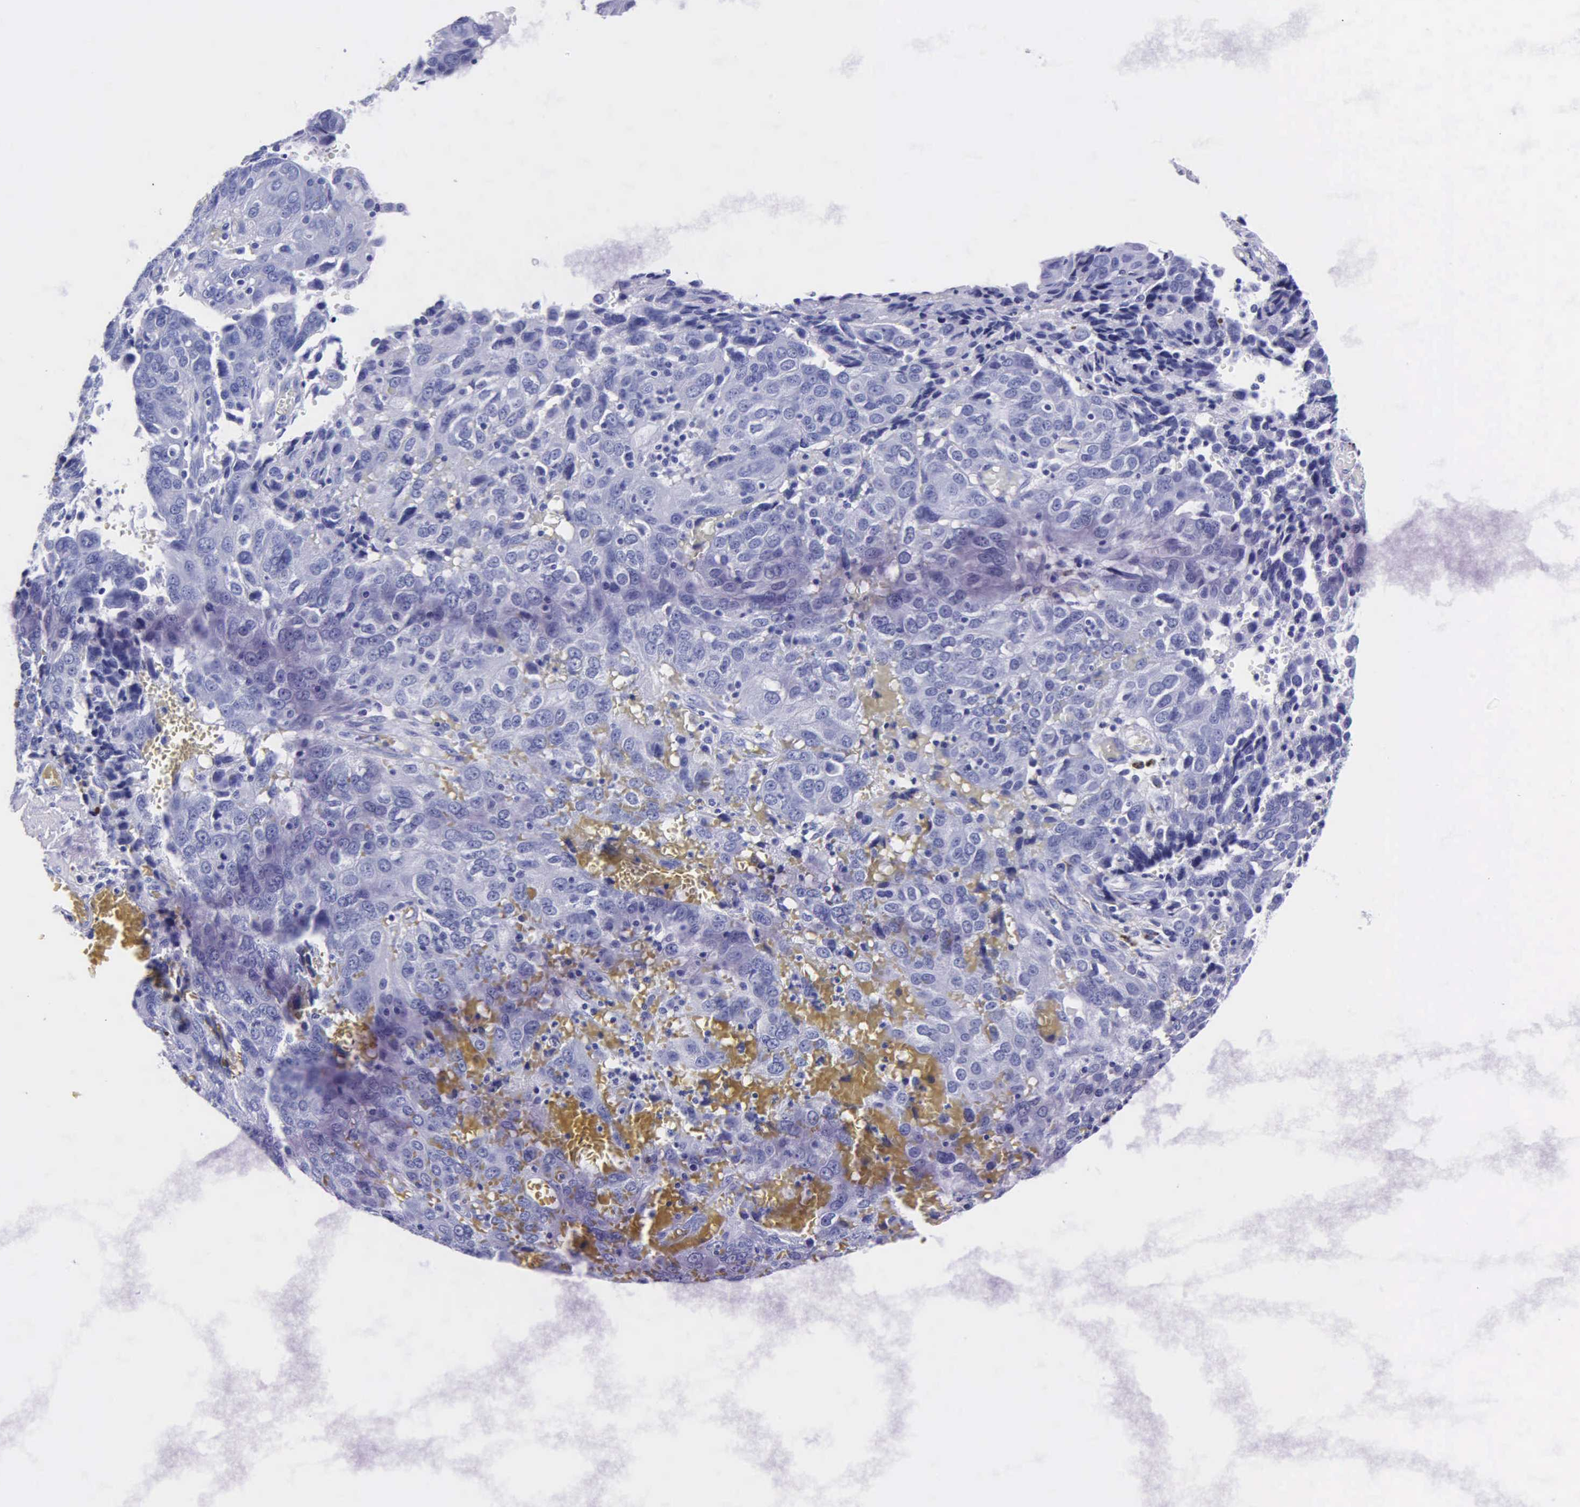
{"staining": {"intensity": "negative", "quantity": "none", "location": "none"}, "tissue": "ovarian cancer", "cell_type": "Tumor cells", "image_type": "cancer", "snomed": [{"axis": "morphology", "description": "Carcinoma, endometroid"}, {"axis": "topography", "description": "Ovary"}], "caption": "Ovarian endometroid carcinoma was stained to show a protein in brown. There is no significant staining in tumor cells.", "gene": "MB", "patient": {"sex": "female", "age": 75}}